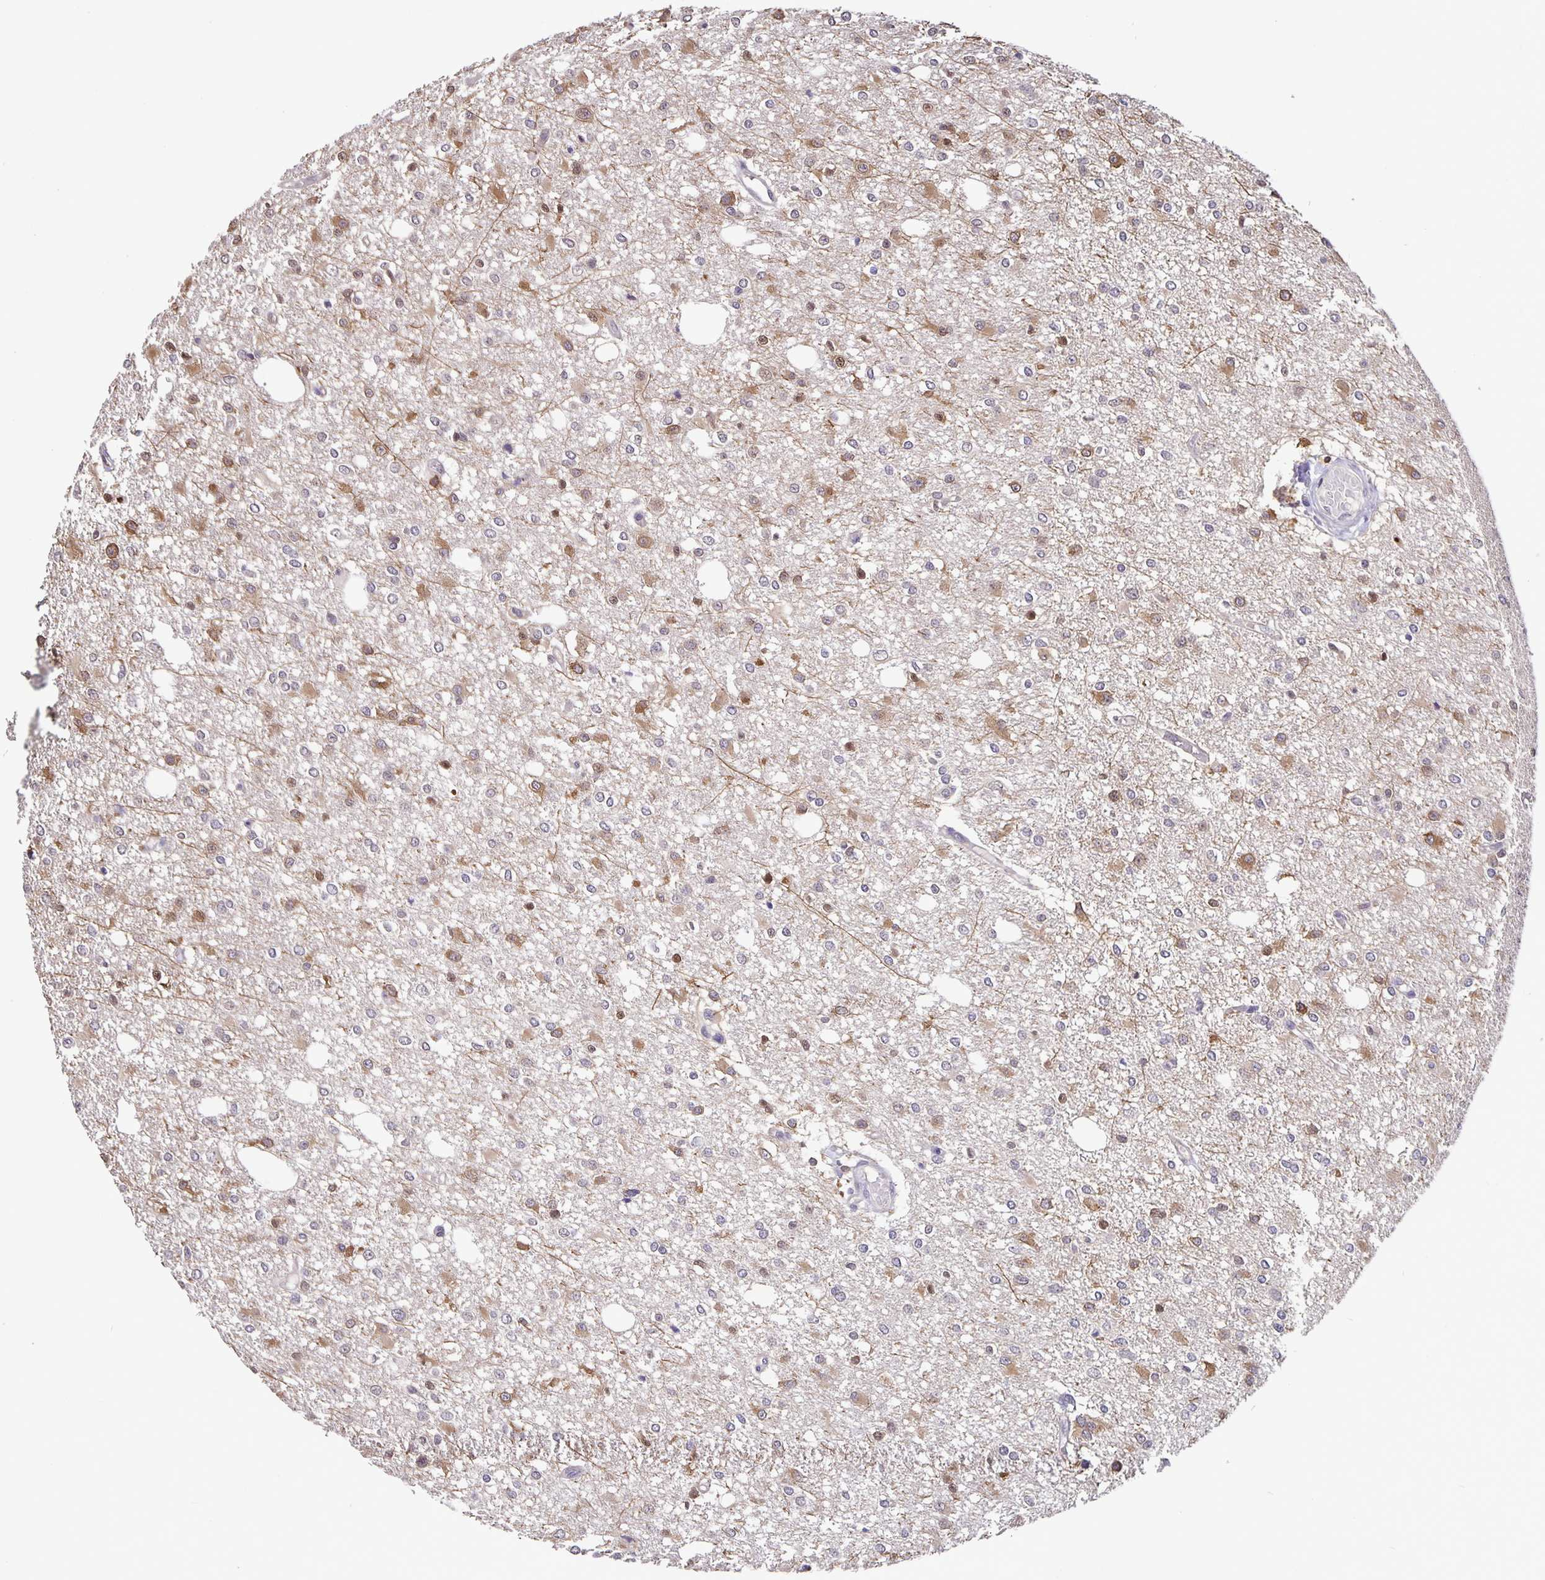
{"staining": {"intensity": "moderate", "quantity": "25%-75%", "location": "cytoplasmic/membranous"}, "tissue": "glioma", "cell_type": "Tumor cells", "image_type": "cancer", "snomed": [{"axis": "morphology", "description": "Glioma, malignant, Low grade"}, {"axis": "topography", "description": "Brain"}], "caption": "Malignant low-grade glioma tissue demonstrates moderate cytoplasmic/membranous positivity in approximately 25%-75% of tumor cells The staining is performed using DAB (3,3'-diaminobenzidine) brown chromogen to label protein expression. The nuclei are counter-stained blue using hematoxylin.", "gene": "FEM1C", "patient": {"sex": "male", "age": 26}}